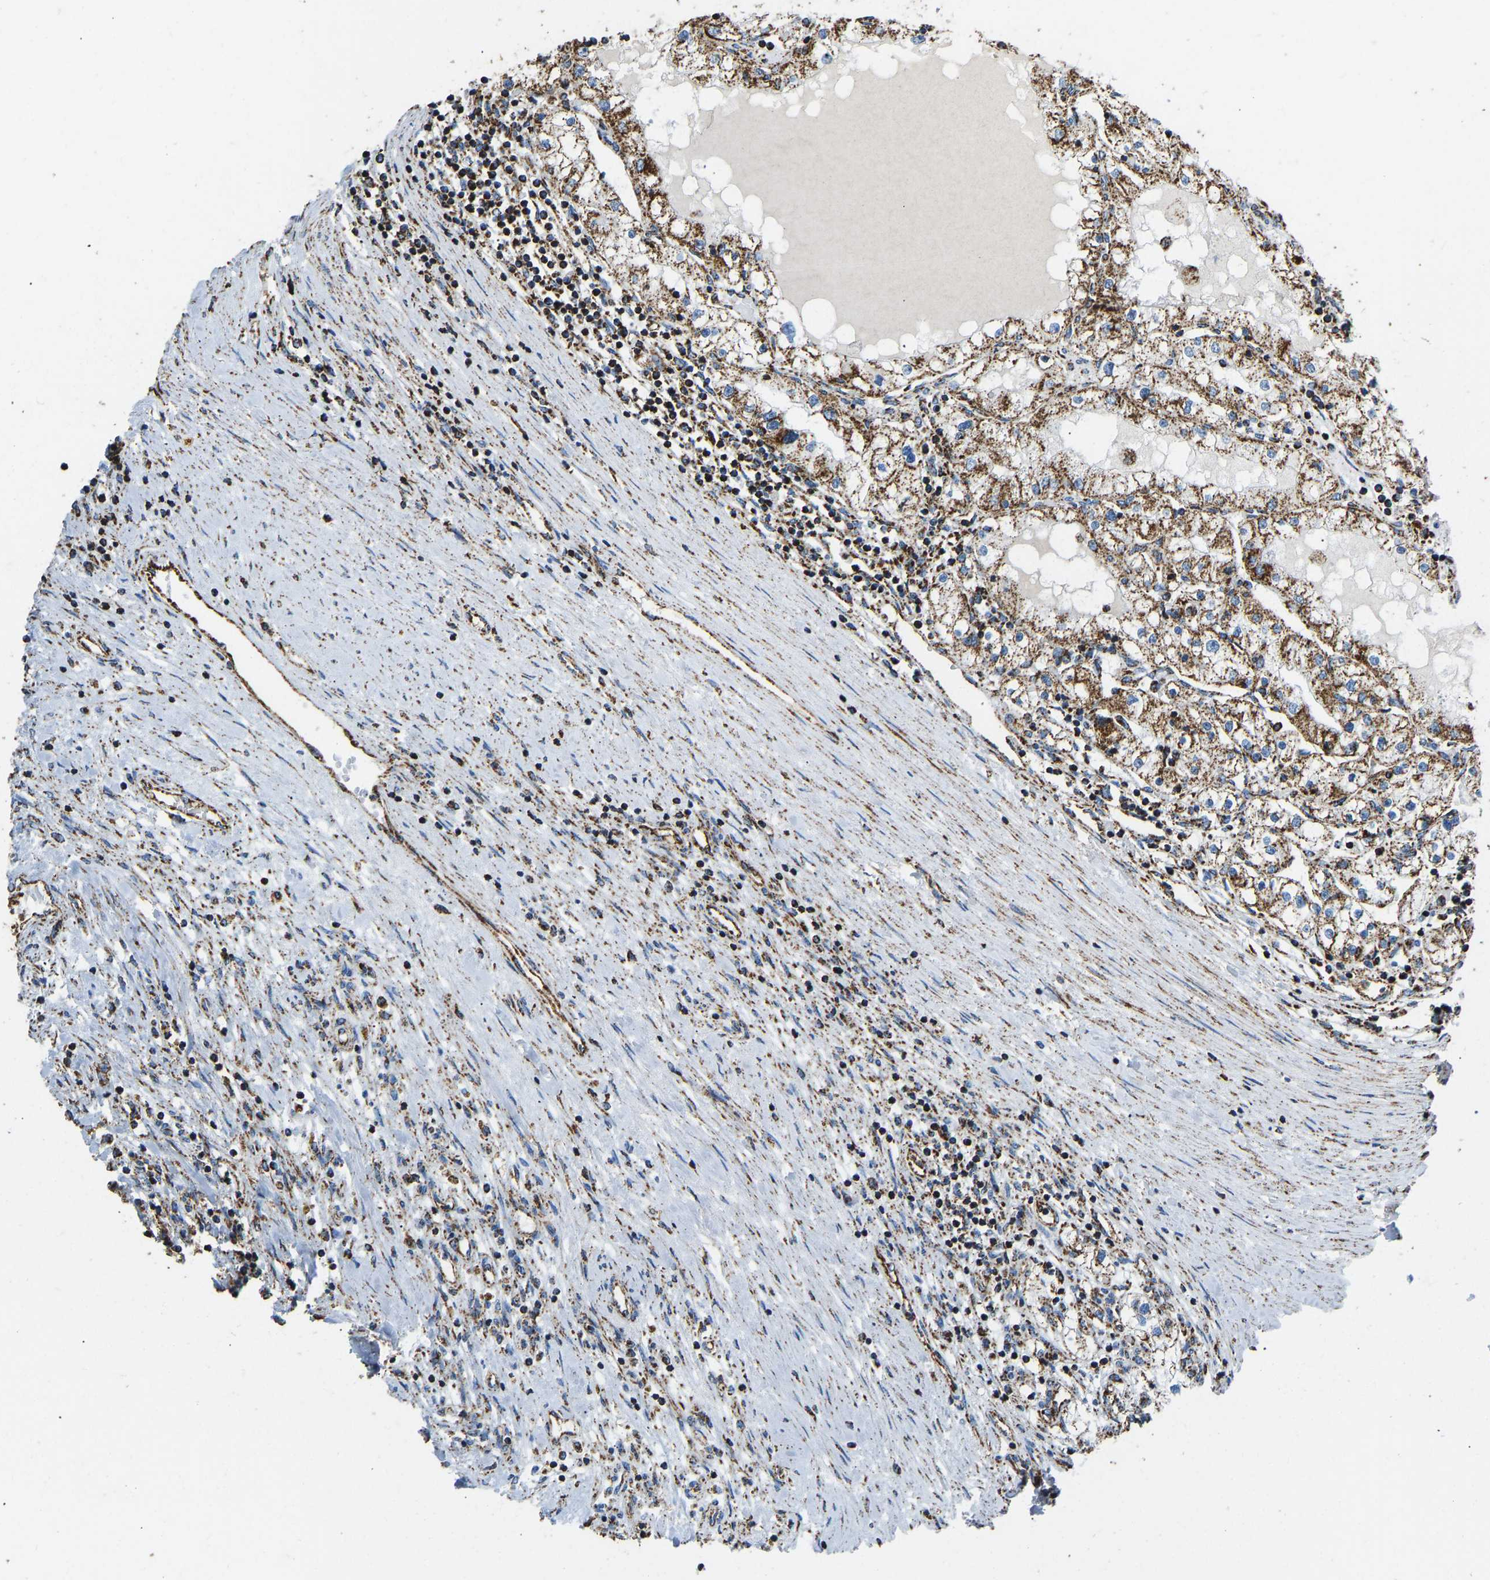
{"staining": {"intensity": "moderate", "quantity": ">75%", "location": "cytoplasmic/membranous"}, "tissue": "renal cancer", "cell_type": "Tumor cells", "image_type": "cancer", "snomed": [{"axis": "morphology", "description": "Adenocarcinoma, NOS"}, {"axis": "topography", "description": "Kidney"}], "caption": "Protein staining of renal cancer (adenocarcinoma) tissue exhibits moderate cytoplasmic/membranous positivity in approximately >75% of tumor cells.", "gene": "IRX6", "patient": {"sex": "male", "age": 68}}